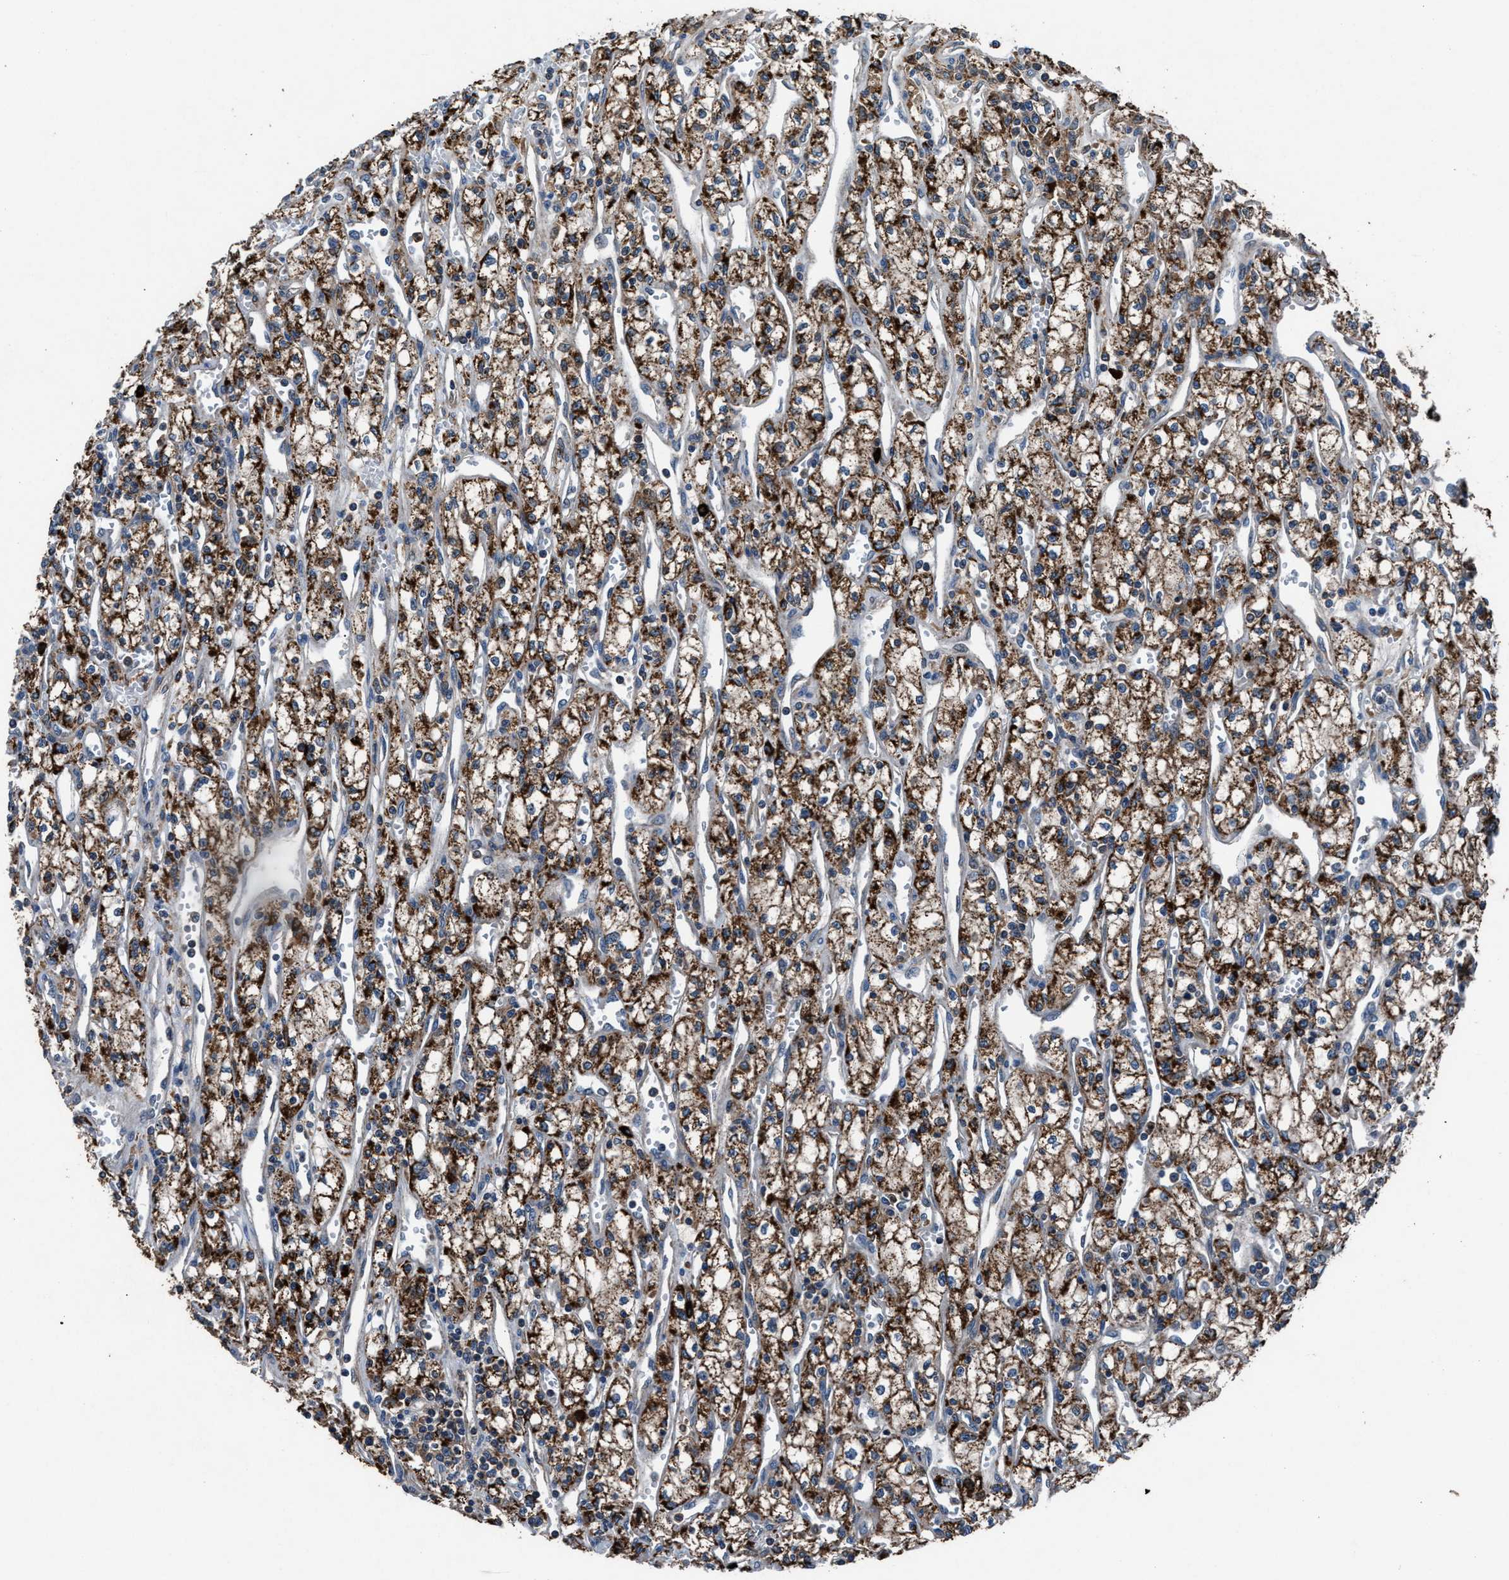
{"staining": {"intensity": "strong", "quantity": ">75%", "location": "cytoplasmic/membranous"}, "tissue": "renal cancer", "cell_type": "Tumor cells", "image_type": "cancer", "snomed": [{"axis": "morphology", "description": "Adenocarcinoma, NOS"}, {"axis": "topography", "description": "Kidney"}], "caption": "Immunohistochemical staining of renal cancer shows high levels of strong cytoplasmic/membranous expression in about >75% of tumor cells.", "gene": "FAM221A", "patient": {"sex": "male", "age": 59}}